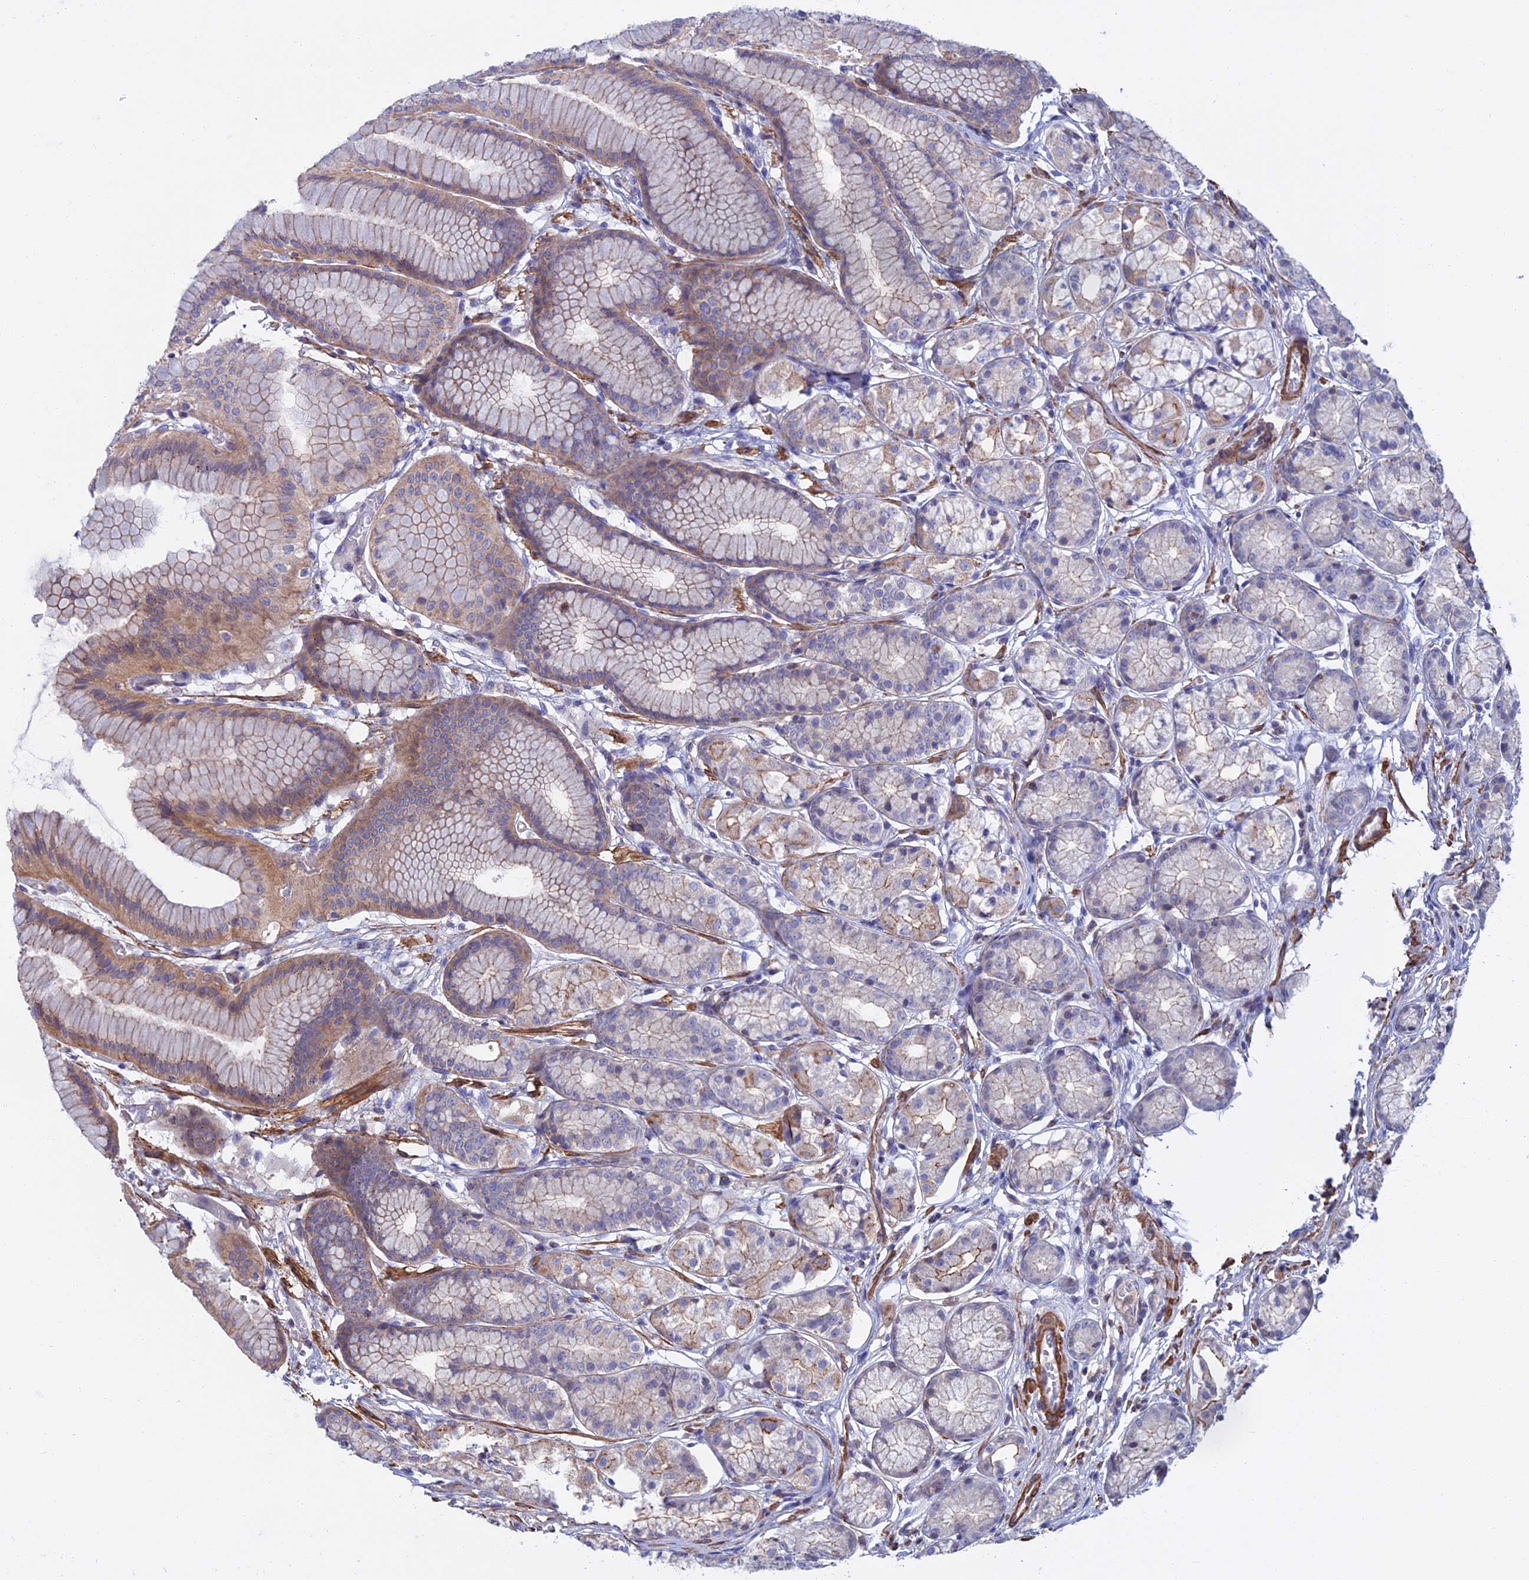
{"staining": {"intensity": "weak", "quantity": "25%-75%", "location": "cytoplasmic/membranous"}, "tissue": "stomach", "cell_type": "Glandular cells", "image_type": "normal", "snomed": [{"axis": "morphology", "description": "Normal tissue, NOS"}, {"axis": "morphology", "description": "Adenocarcinoma, NOS"}, {"axis": "morphology", "description": "Adenocarcinoma, High grade"}, {"axis": "topography", "description": "Stomach, upper"}, {"axis": "topography", "description": "Stomach"}], "caption": "A low amount of weak cytoplasmic/membranous expression is identified in approximately 25%-75% of glandular cells in normal stomach. The staining was performed using DAB (3,3'-diaminobenzidine), with brown indicating positive protein expression. Nuclei are stained blue with hematoxylin.", "gene": "LYPD5", "patient": {"sex": "female", "age": 65}}